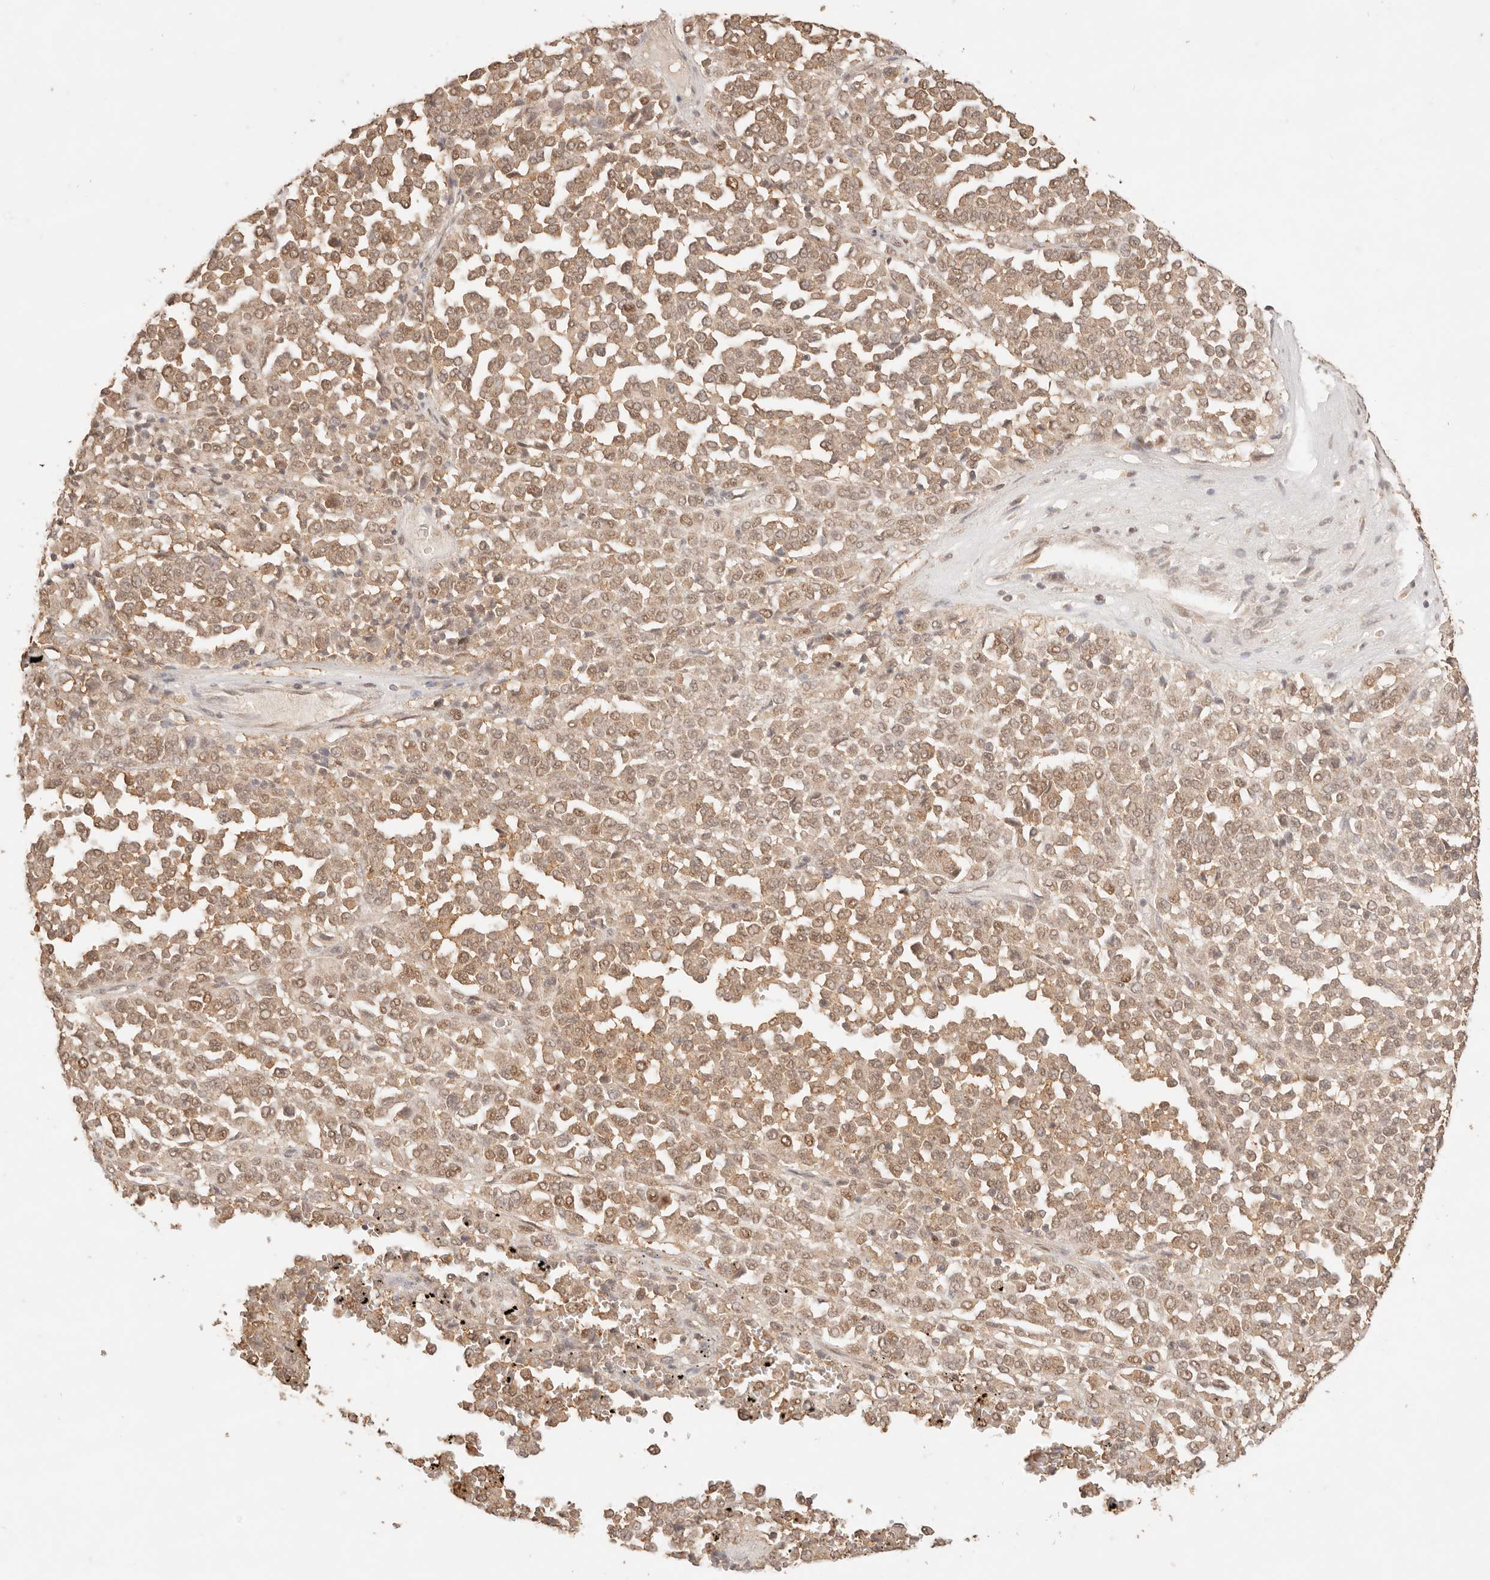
{"staining": {"intensity": "moderate", "quantity": ">75%", "location": "cytoplasmic/membranous,nuclear"}, "tissue": "melanoma", "cell_type": "Tumor cells", "image_type": "cancer", "snomed": [{"axis": "morphology", "description": "Malignant melanoma, Metastatic site"}, {"axis": "topography", "description": "Pancreas"}], "caption": "Immunohistochemistry staining of melanoma, which displays medium levels of moderate cytoplasmic/membranous and nuclear expression in approximately >75% of tumor cells indicating moderate cytoplasmic/membranous and nuclear protein expression. The staining was performed using DAB (3,3'-diaminobenzidine) (brown) for protein detection and nuclei were counterstained in hematoxylin (blue).", "gene": "TRIM11", "patient": {"sex": "female", "age": 30}}